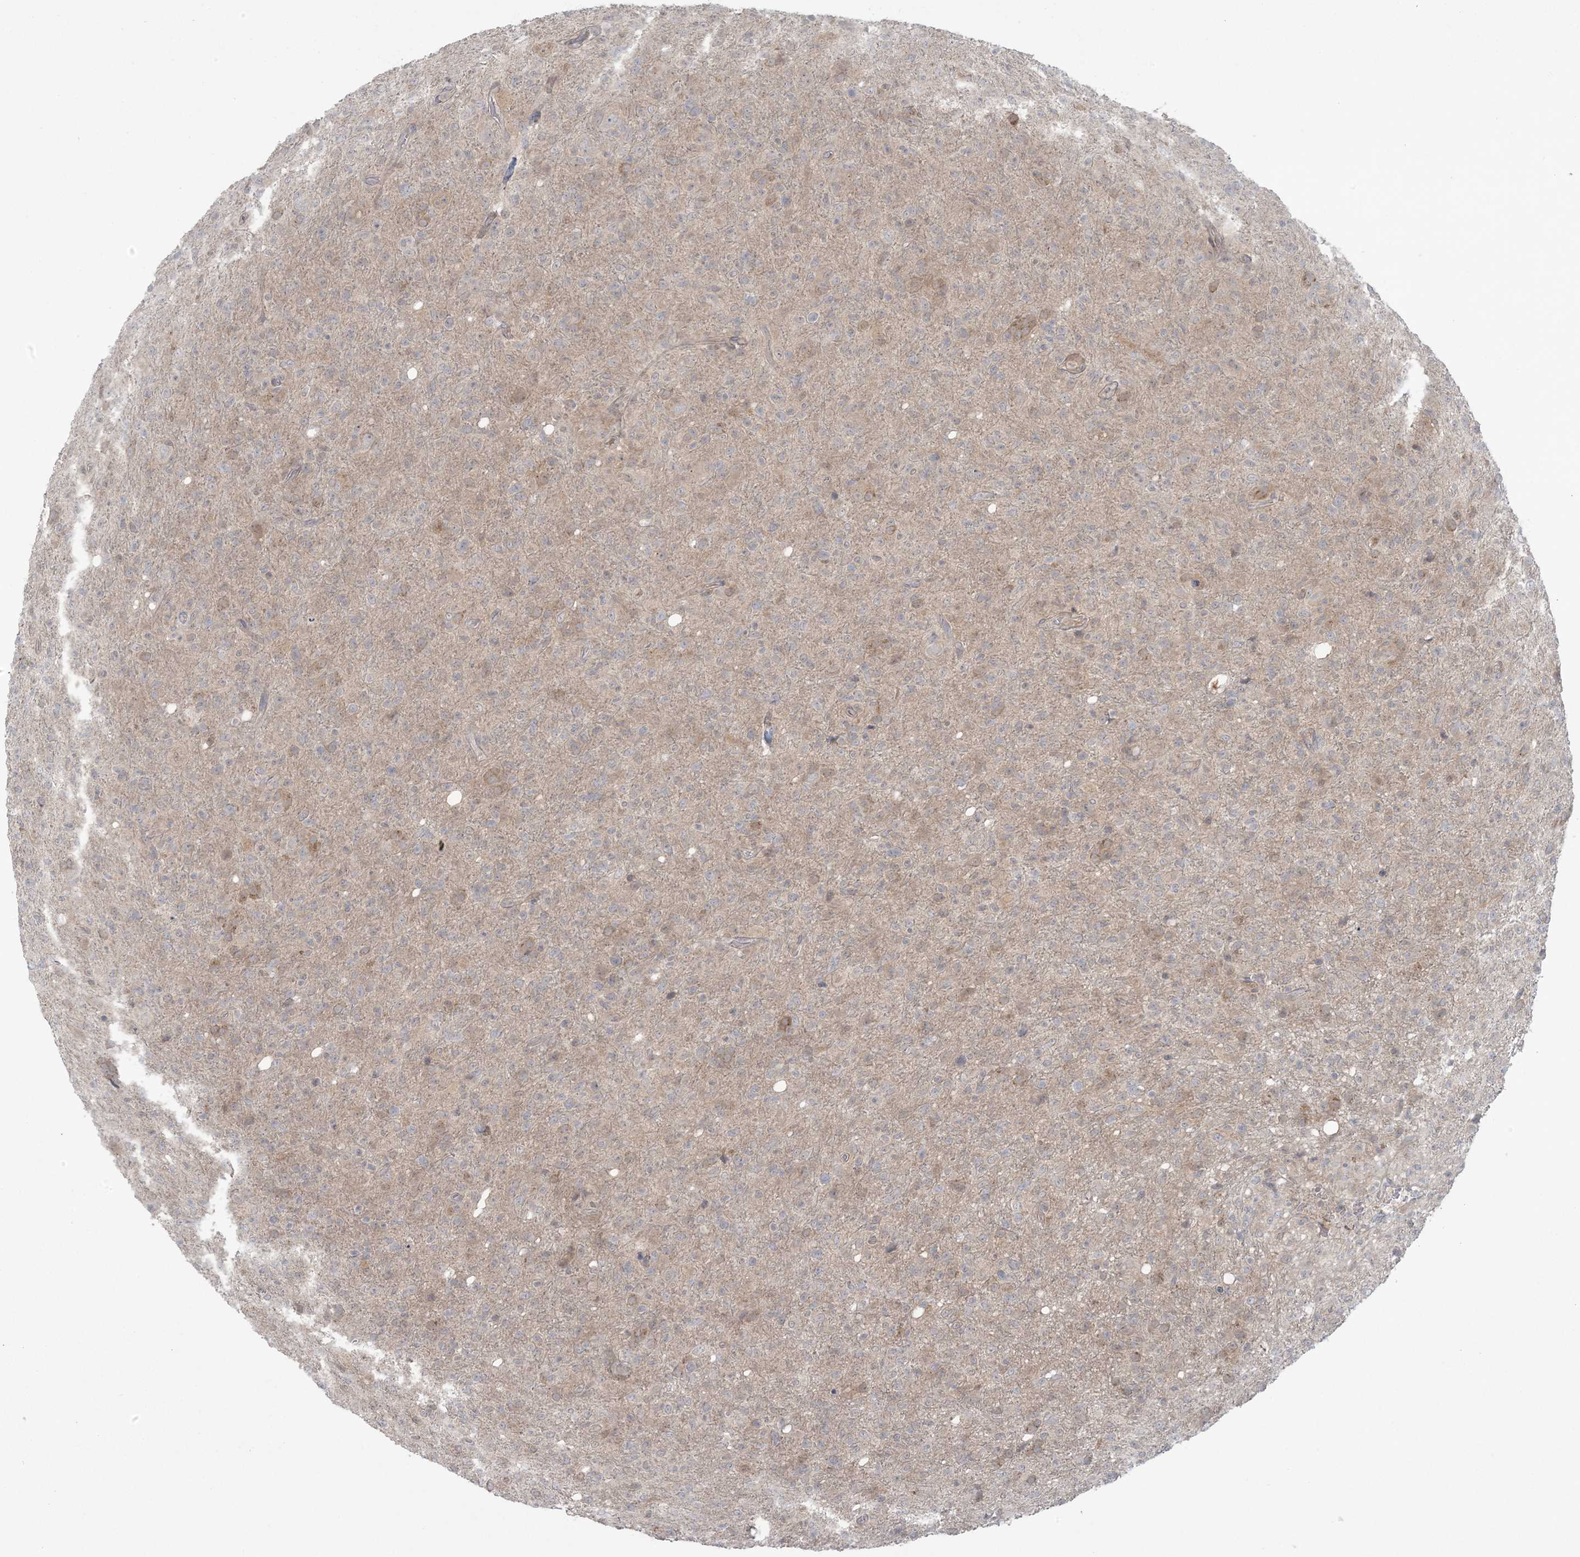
{"staining": {"intensity": "weak", "quantity": "<25%", "location": "cytoplasmic/membranous"}, "tissue": "glioma", "cell_type": "Tumor cells", "image_type": "cancer", "snomed": [{"axis": "morphology", "description": "Glioma, malignant, High grade"}, {"axis": "topography", "description": "Brain"}], "caption": "The immunohistochemistry histopathology image has no significant staining in tumor cells of glioma tissue.", "gene": "NRBP2", "patient": {"sex": "female", "age": 57}}